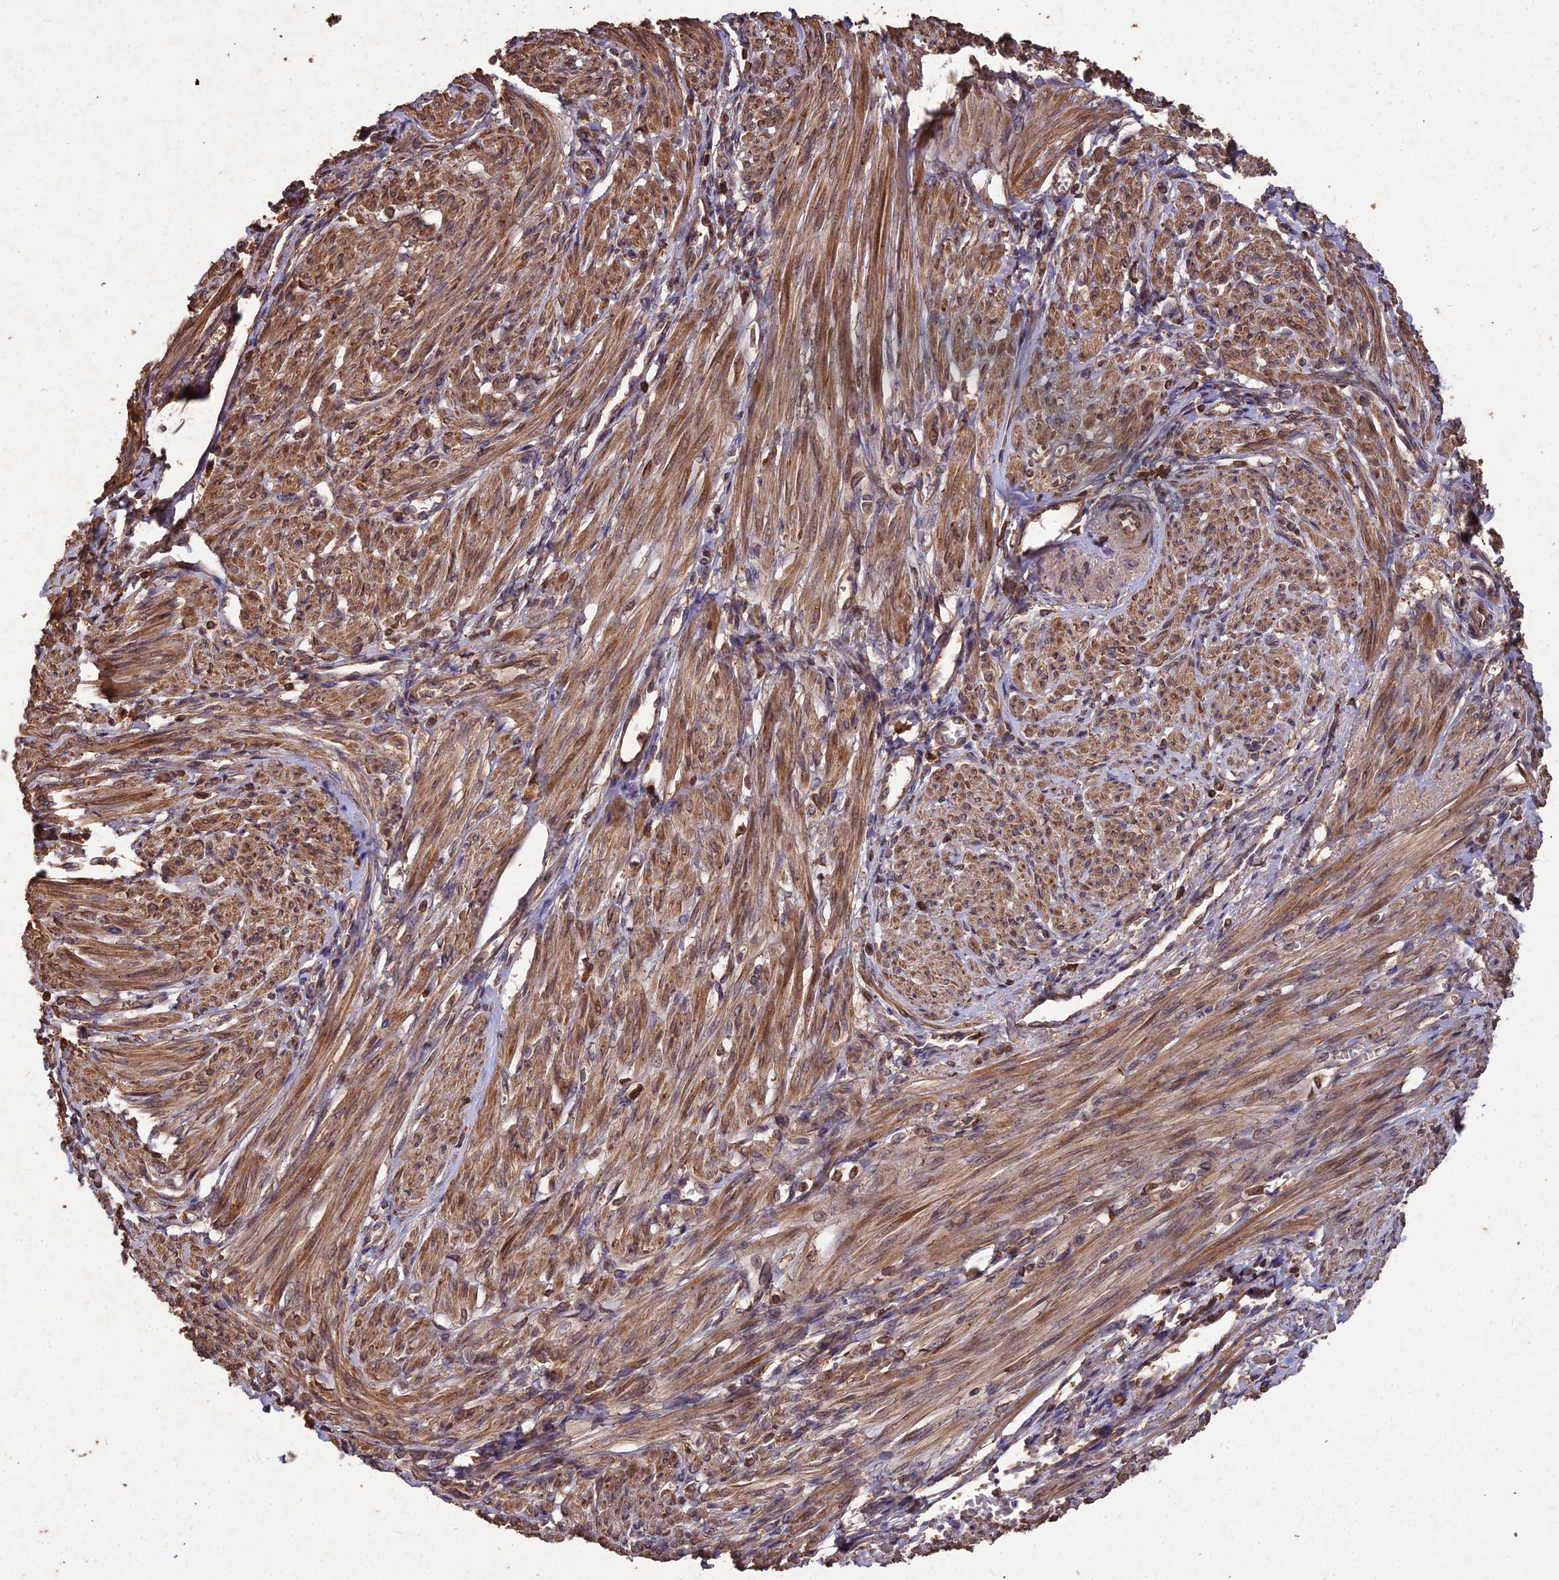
{"staining": {"intensity": "moderate", "quantity": "25%-75%", "location": "cytoplasmic/membranous"}, "tissue": "smooth muscle", "cell_type": "Smooth muscle cells", "image_type": "normal", "snomed": [{"axis": "morphology", "description": "Normal tissue, NOS"}, {"axis": "topography", "description": "Smooth muscle"}], "caption": "The histopathology image reveals staining of normal smooth muscle, revealing moderate cytoplasmic/membranous protein staining (brown color) within smooth muscle cells. The staining is performed using DAB brown chromogen to label protein expression. The nuclei are counter-stained blue using hematoxylin.", "gene": "SYMPK", "patient": {"sex": "female", "age": 39}}